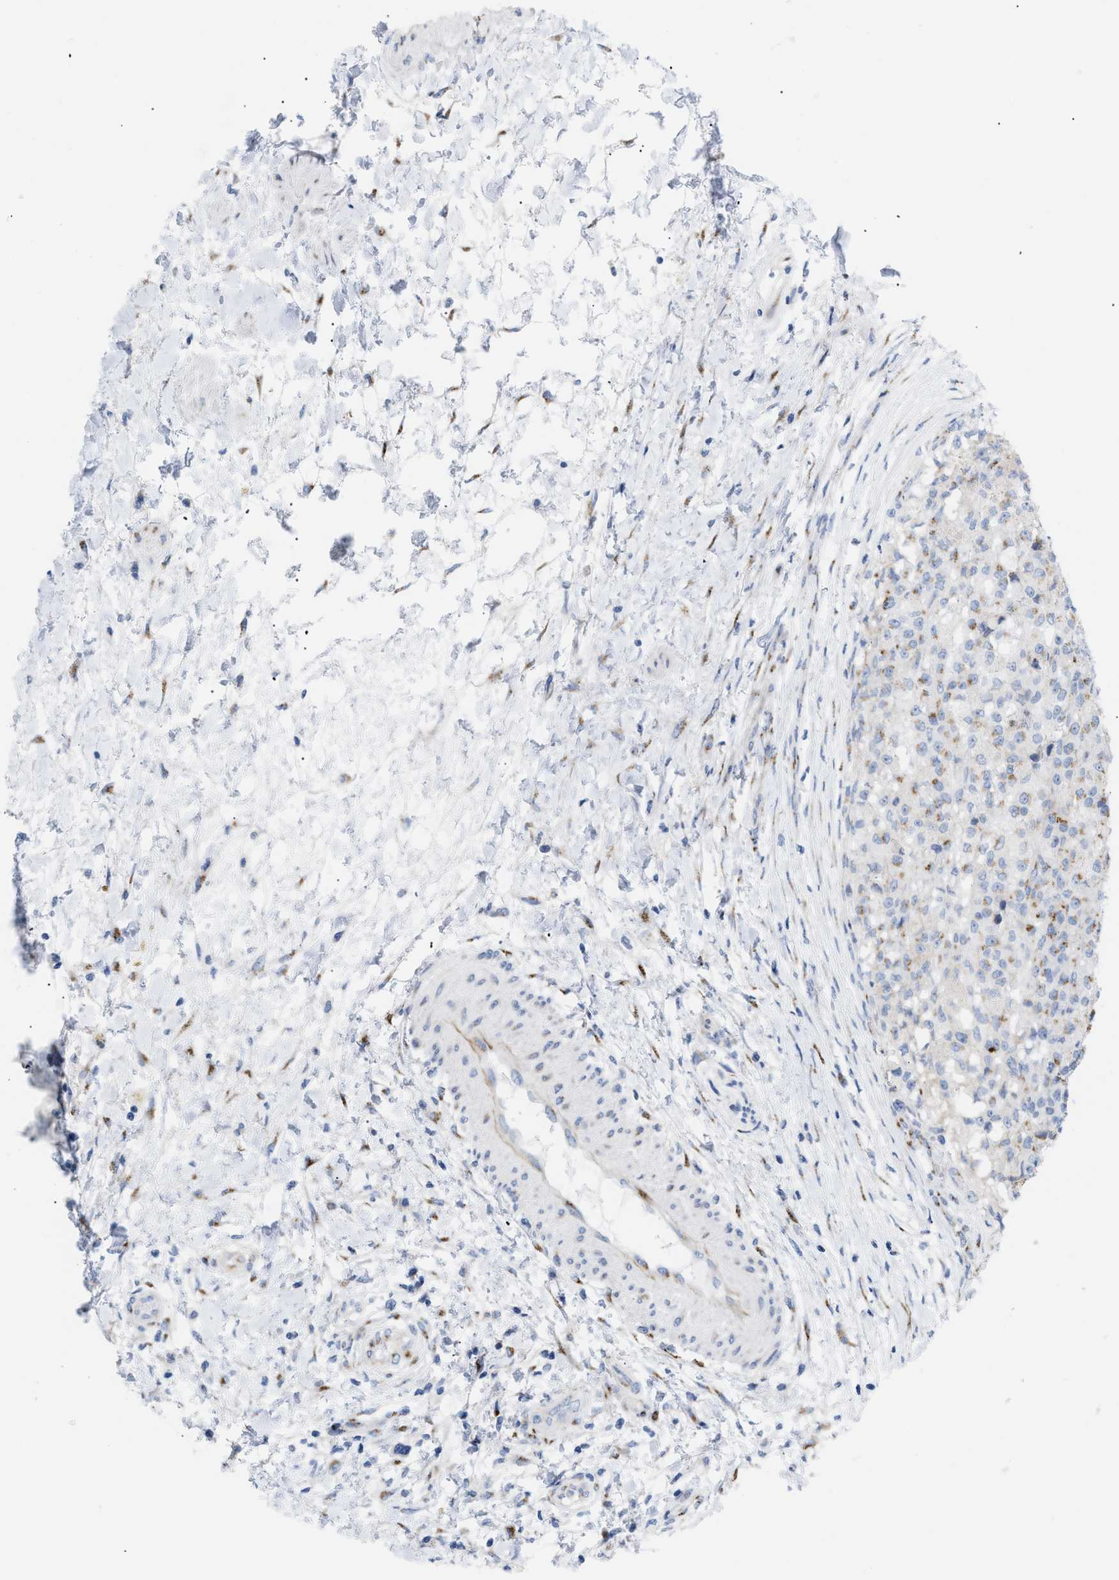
{"staining": {"intensity": "moderate", "quantity": "25%-75%", "location": "cytoplasmic/membranous"}, "tissue": "testis cancer", "cell_type": "Tumor cells", "image_type": "cancer", "snomed": [{"axis": "morphology", "description": "Seminoma, NOS"}, {"axis": "topography", "description": "Testis"}], "caption": "A photomicrograph showing moderate cytoplasmic/membranous expression in about 25%-75% of tumor cells in testis cancer (seminoma), as visualized by brown immunohistochemical staining.", "gene": "TMEM17", "patient": {"sex": "male", "age": 59}}